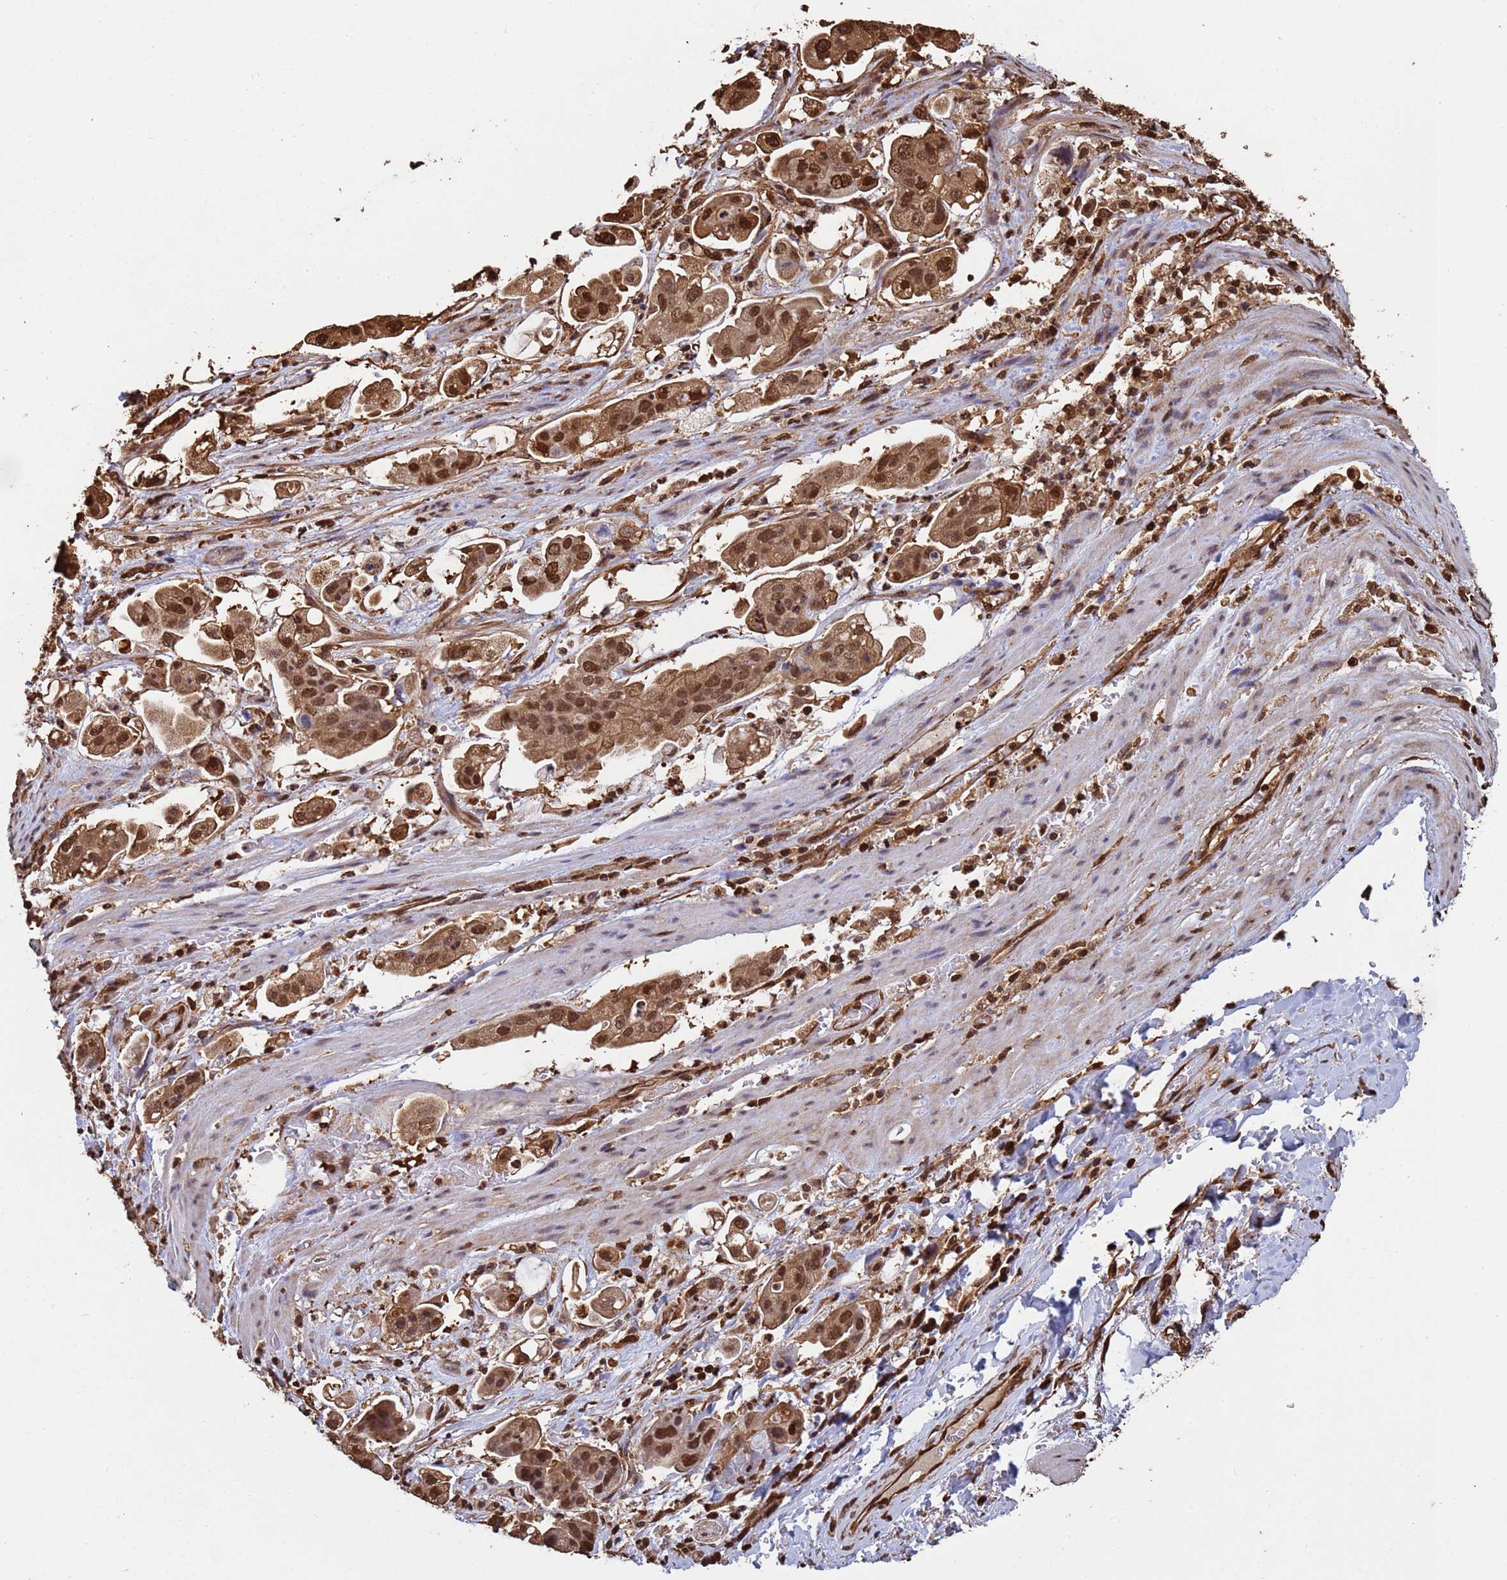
{"staining": {"intensity": "moderate", "quantity": ">75%", "location": "cytoplasmic/membranous,nuclear"}, "tissue": "stomach cancer", "cell_type": "Tumor cells", "image_type": "cancer", "snomed": [{"axis": "morphology", "description": "Adenocarcinoma, NOS"}, {"axis": "topography", "description": "Stomach"}], "caption": "Stomach cancer (adenocarcinoma) was stained to show a protein in brown. There is medium levels of moderate cytoplasmic/membranous and nuclear expression in approximately >75% of tumor cells.", "gene": "SUMO4", "patient": {"sex": "male", "age": 62}}